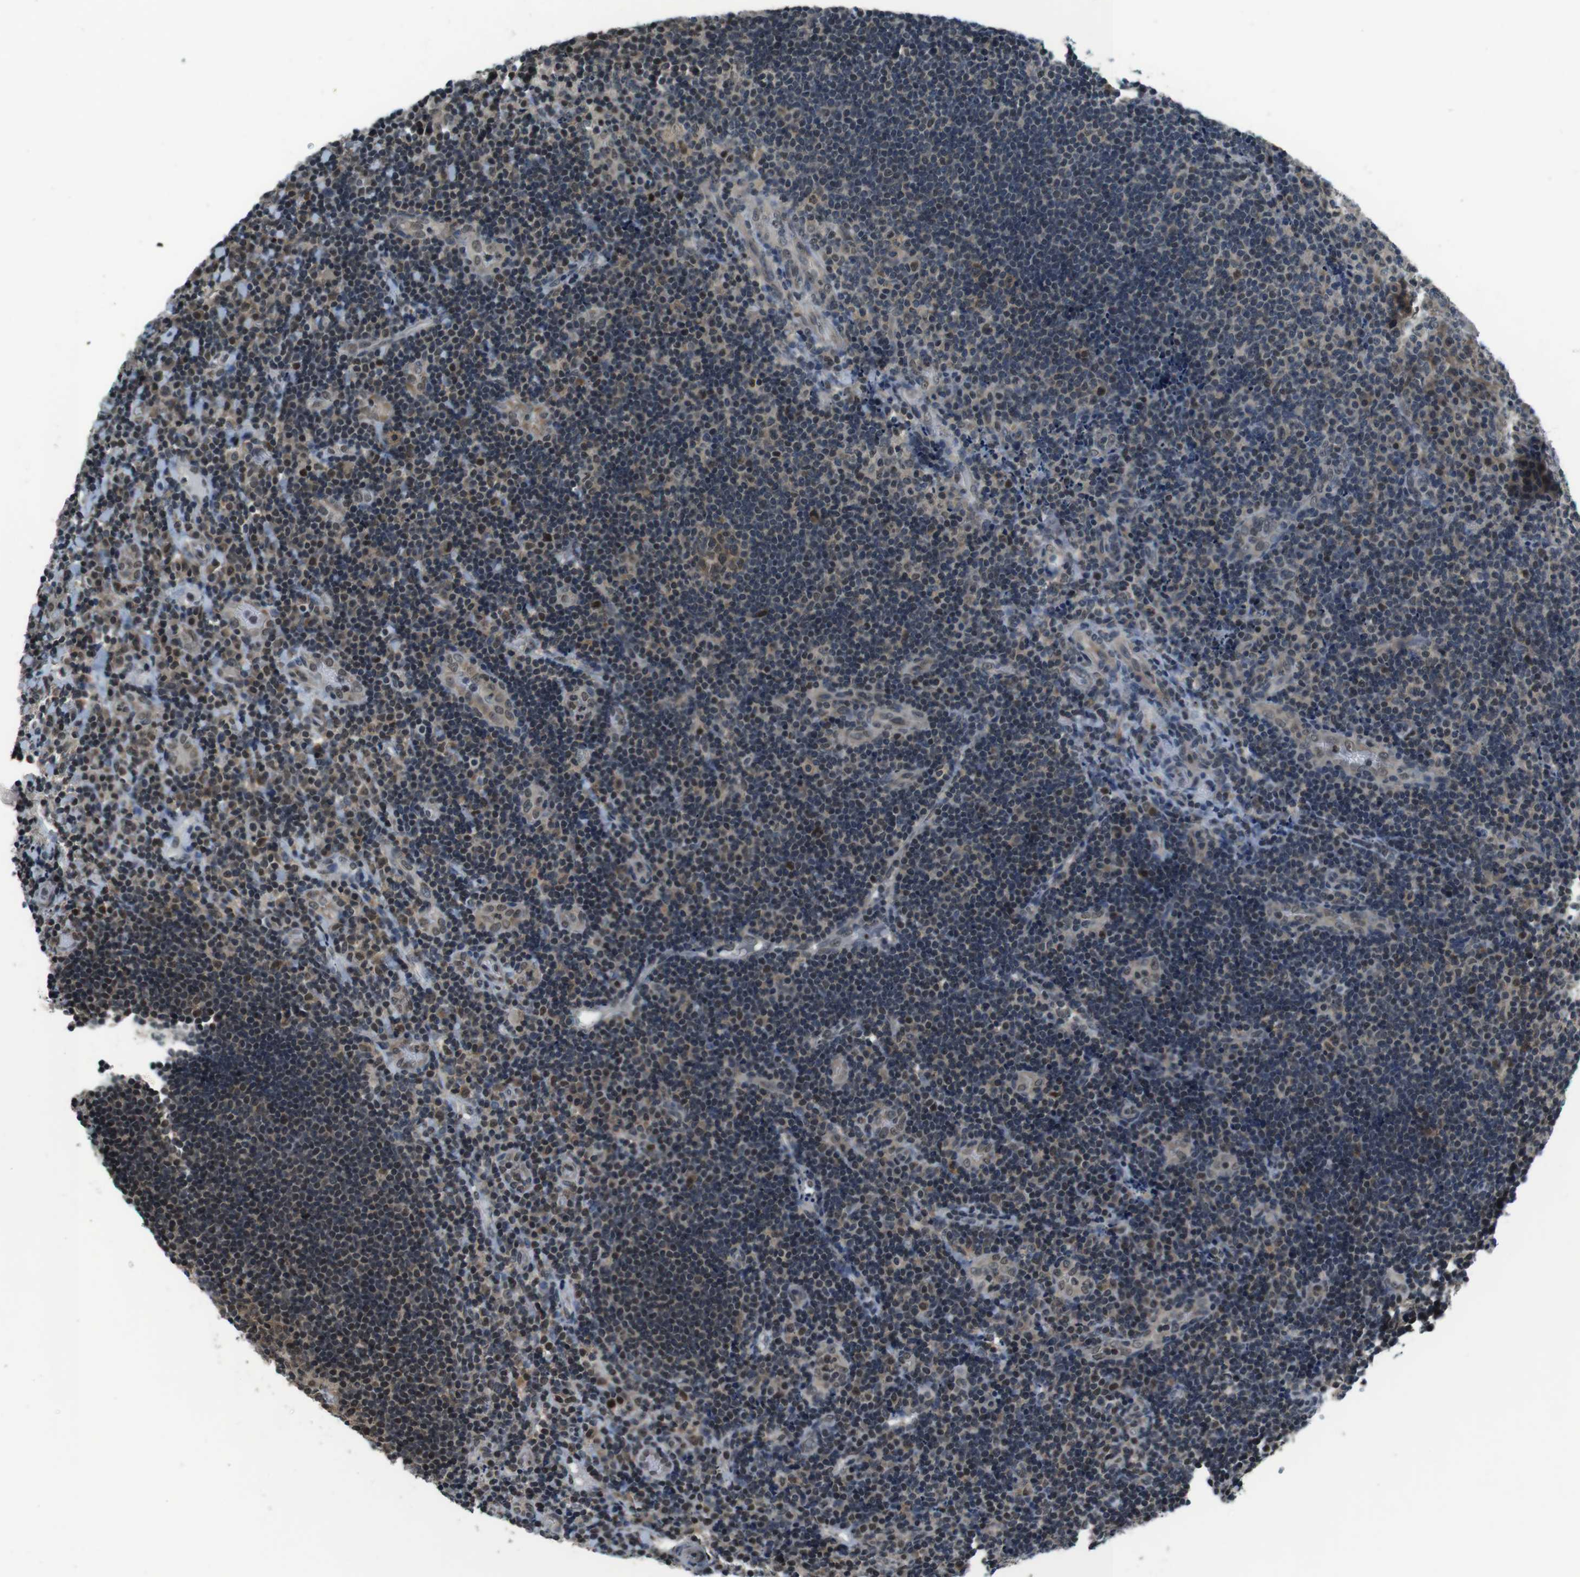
{"staining": {"intensity": "weak", "quantity": "25%-75%", "location": "cytoplasmic/membranous,nuclear"}, "tissue": "lymphoma", "cell_type": "Tumor cells", "image_type": "cancer", "snomed": [{"axis": "morphology", "description": "Malignant lymphoma, non-Hodgkin's type, High grade"}, {"axis": "topography", "description": "Tonsil"}], "caption": "IHC (DAB) staining of human lymphoma shows weak cytoplasmic/membranous and nuclear protein staining in approximately 25%-75% of tumor cells.", "gene": "NEK4", "patient": {"sex": "female", "age": 36}}